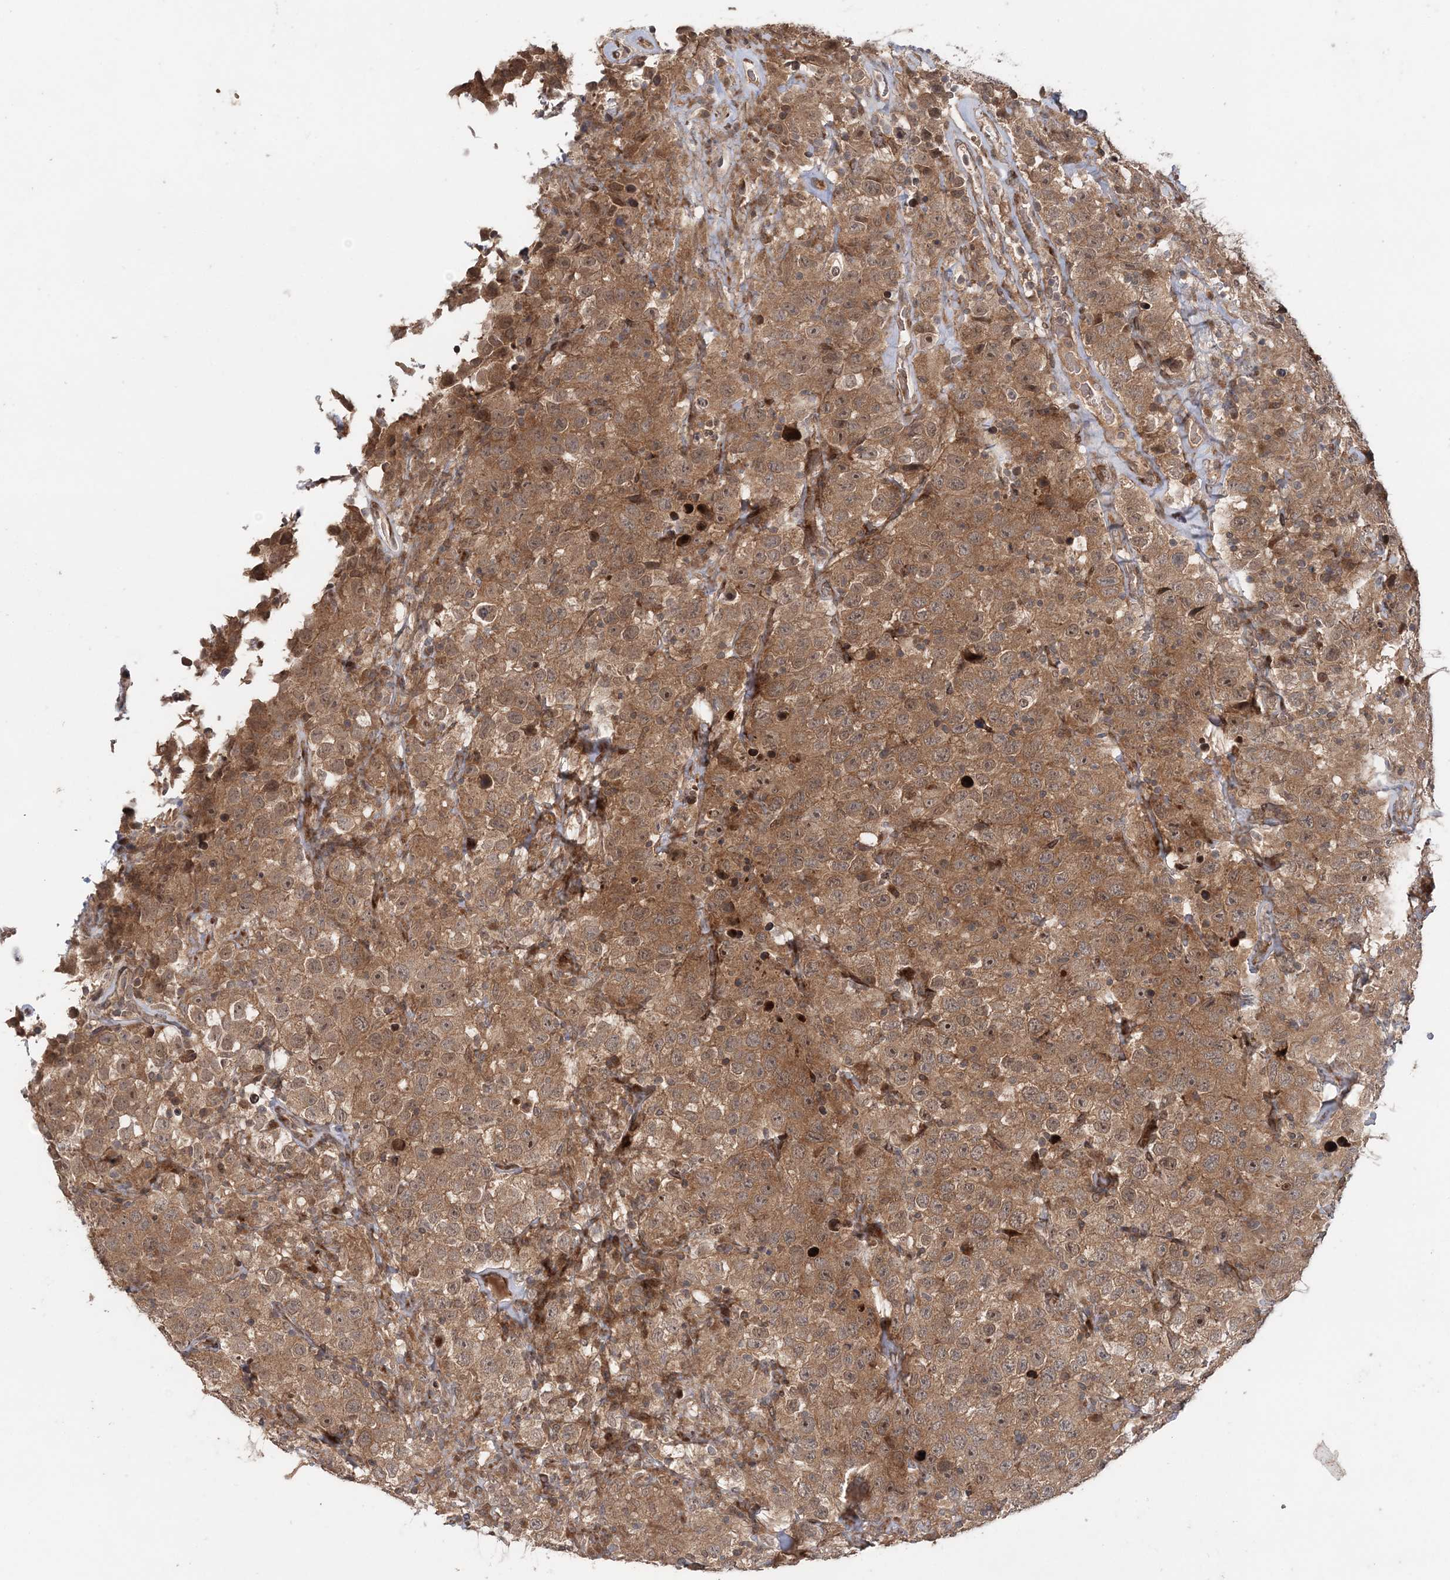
{"staining": {"intensity": "moderate", "quantity": ">75%", "location": "cytoplasmic/membranous,nuclear"}, "tissue": "testis cancer", "cell_type": "Tumor cells", "image_type": "cancer", "snomed": [{"axis": "morphology", "description": "Seminoma, NOS"}, {"axis": "topography", "description": "Testis"}], "caption": "A brown stain labels moderate cytoplasmic/membranous and nuclear staining of a protein in human testis seminoma tumor cells.", "gene": "UBTD2", "patient": {"sex": "male", "age": 41}}